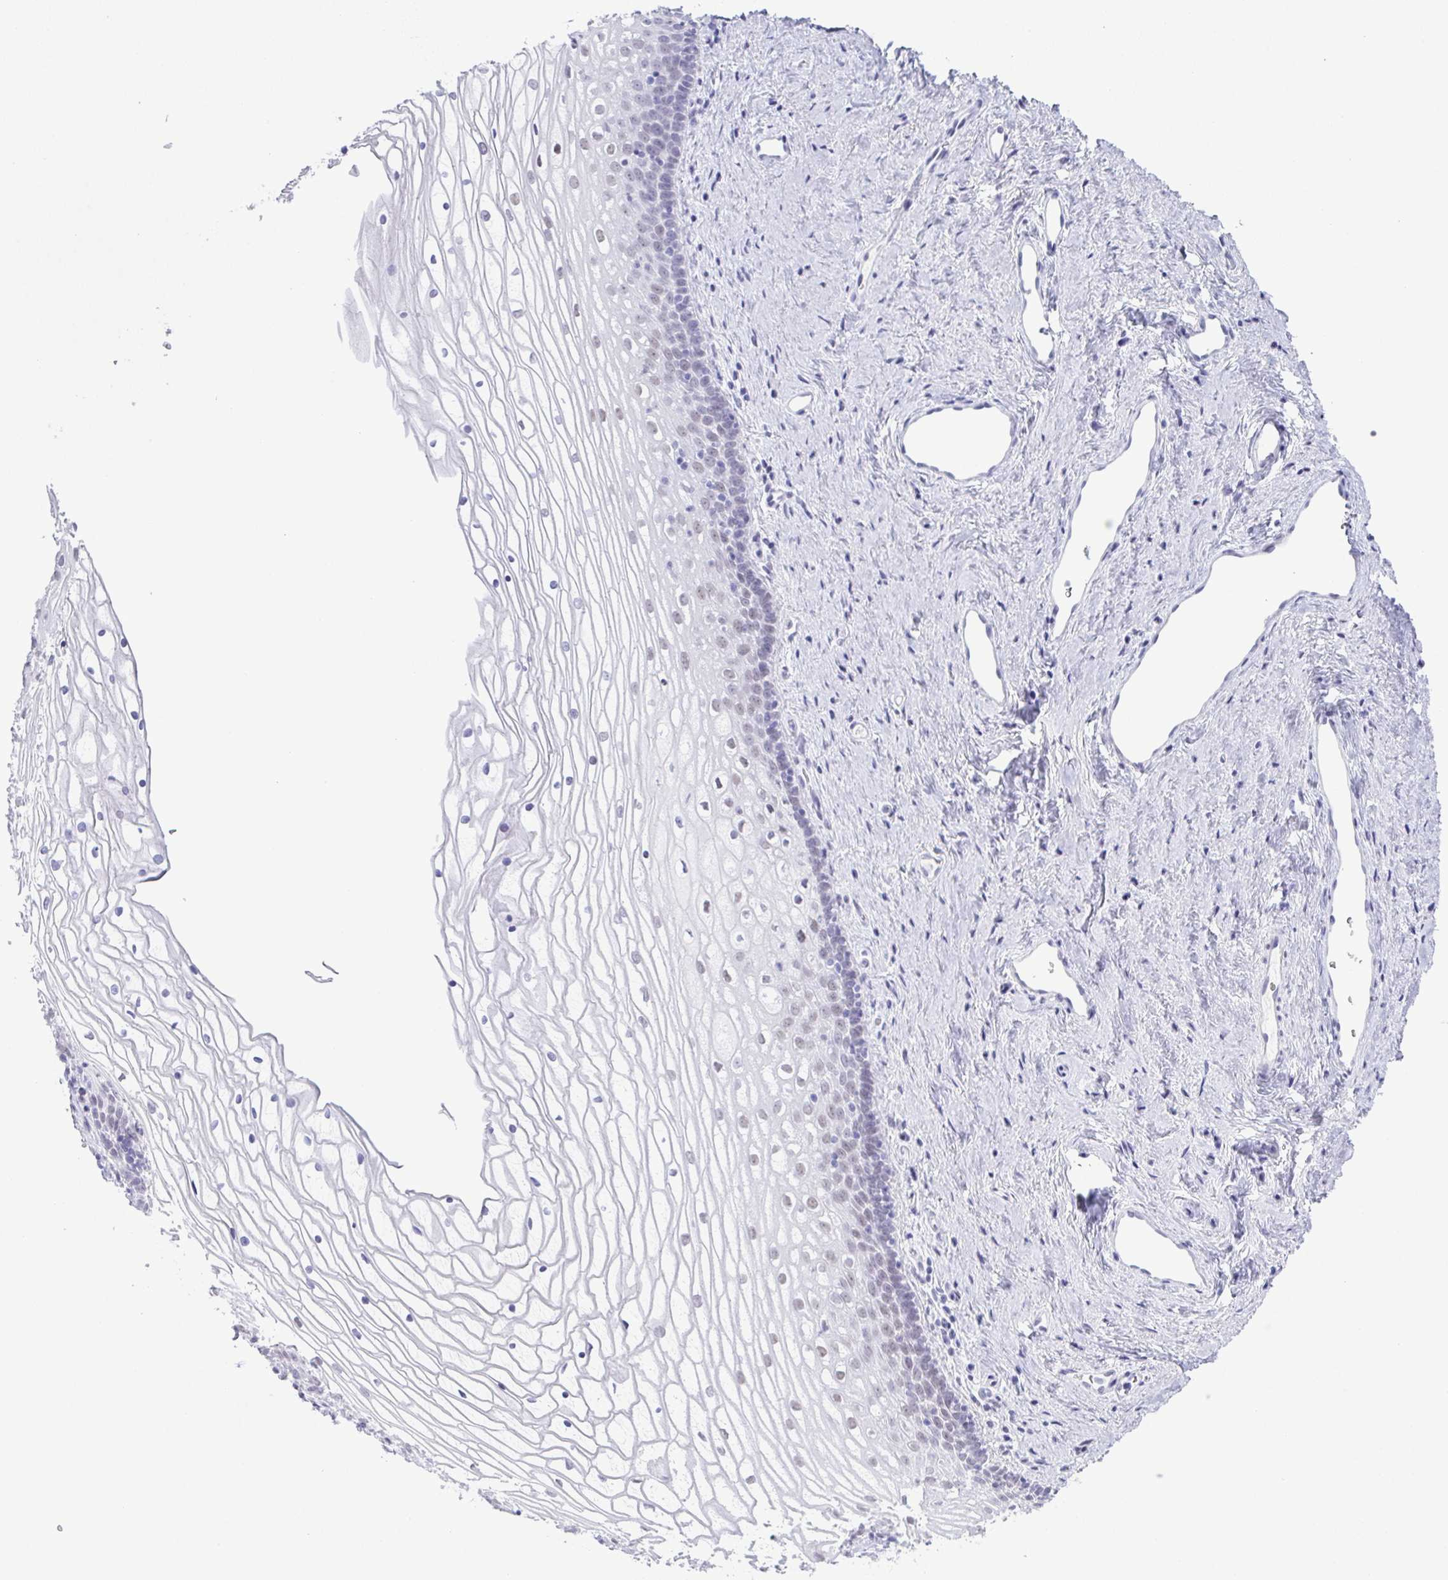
{"staining": {"intensity": "weak", "quantity": "<25%", "location": "nuclear"}, "tissue": "vagina", "cell_type": "Squamous epithelial cells", "image_type": "normal", "snomed": [{"axis": "morphology", "description": "Normal tissue, NOS"}, {"axis": "topography", "description": "Vagina"}], "caption": "The immunohistochemistry (IHC) micrograph has no significant staining in squamous epithelial cells of vagina.", "gene": "SUGP2", "patient": {"sex": "female", "age": 45}}